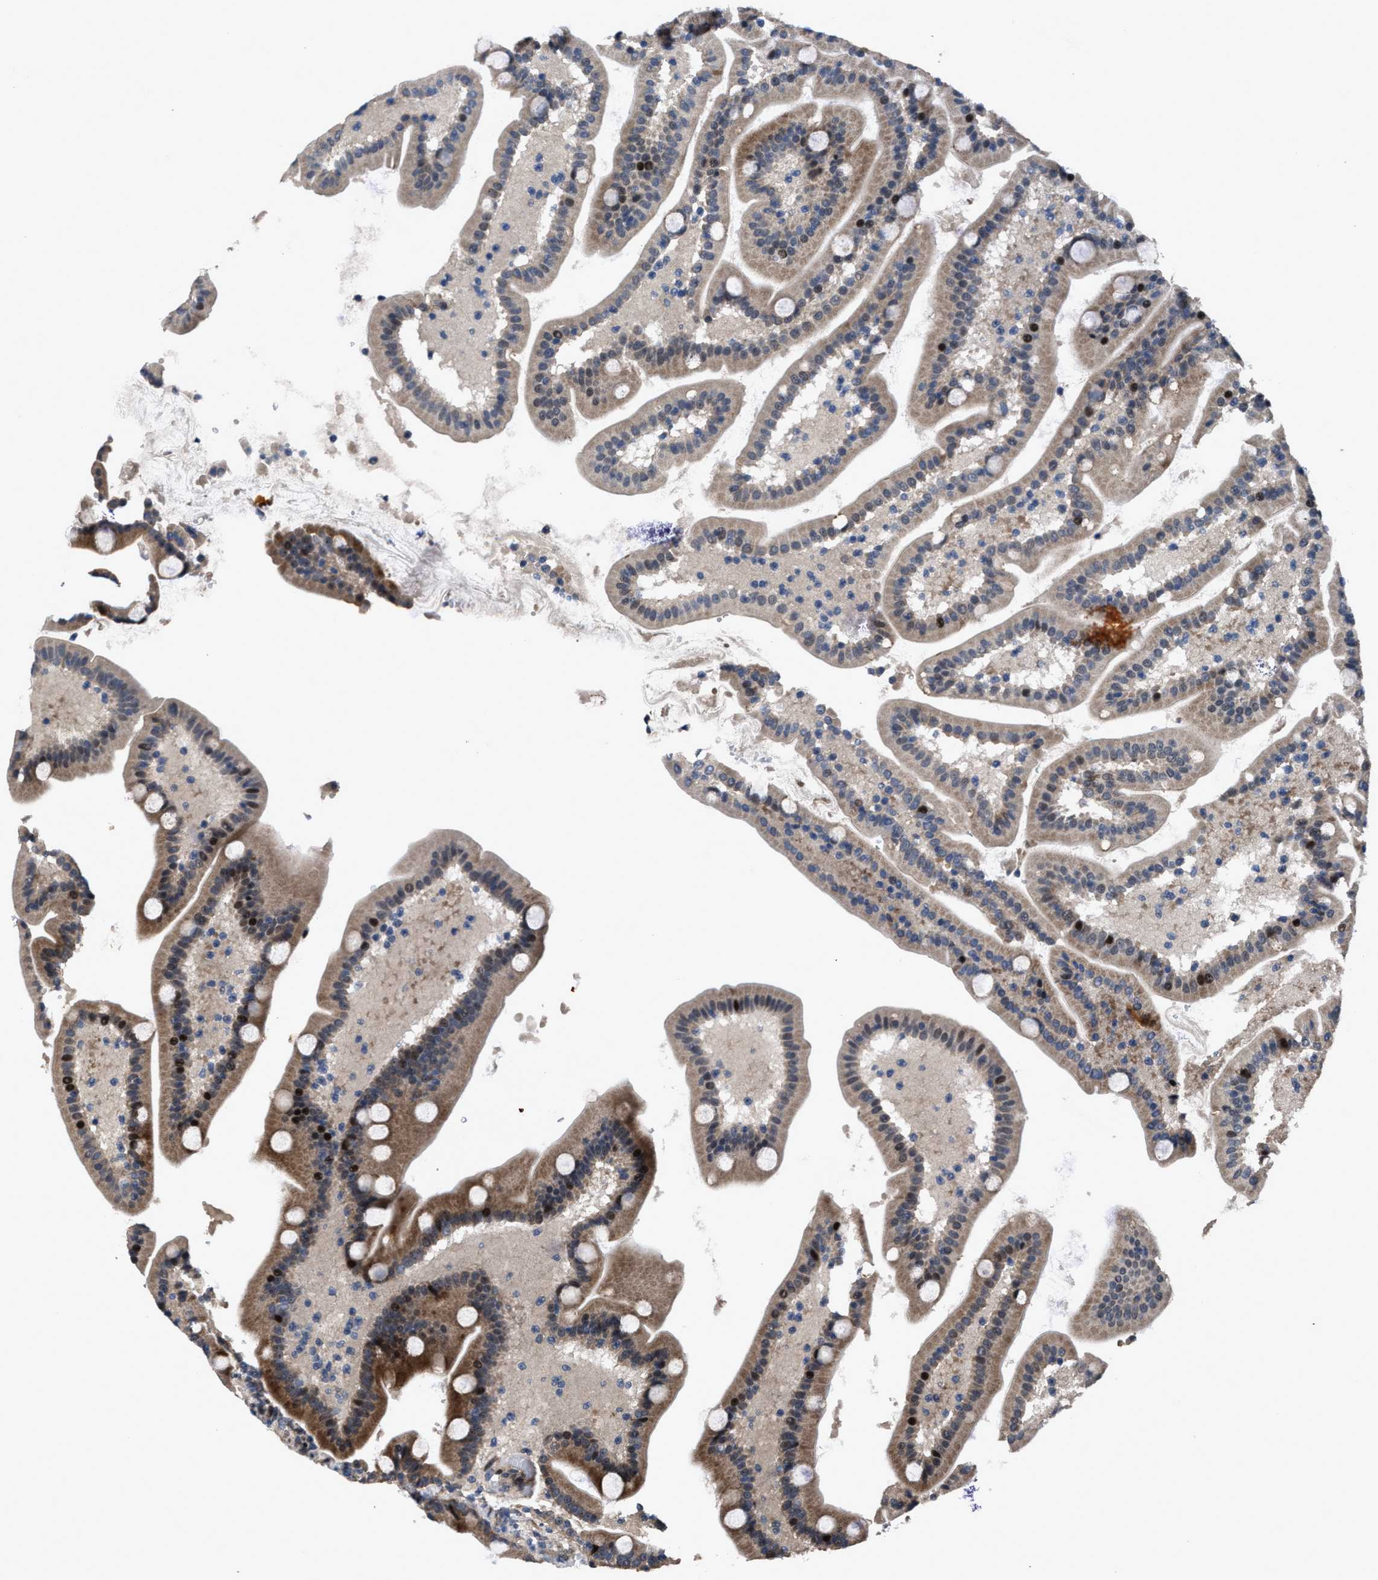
{"staining": {"intensity": "strong", "quantity": ">75%", "location": "cytoplasmic/membranous"}, "tissue": "duodenum", "cell_type": "Glandular cells", "image_type": "normal", "snomed": [{"axis": "morphology", "description": "Normal tissue, NOS"}, {"axis": "topography", "description": "Duodenum"}], "caption": "Glandular cells reveal high levels of strong cytoplasmic/membranous staining in about >75% of cells in normal duodenum.", "gene": "HAUS6", "patient": {"sex": "male", "age": 54}}